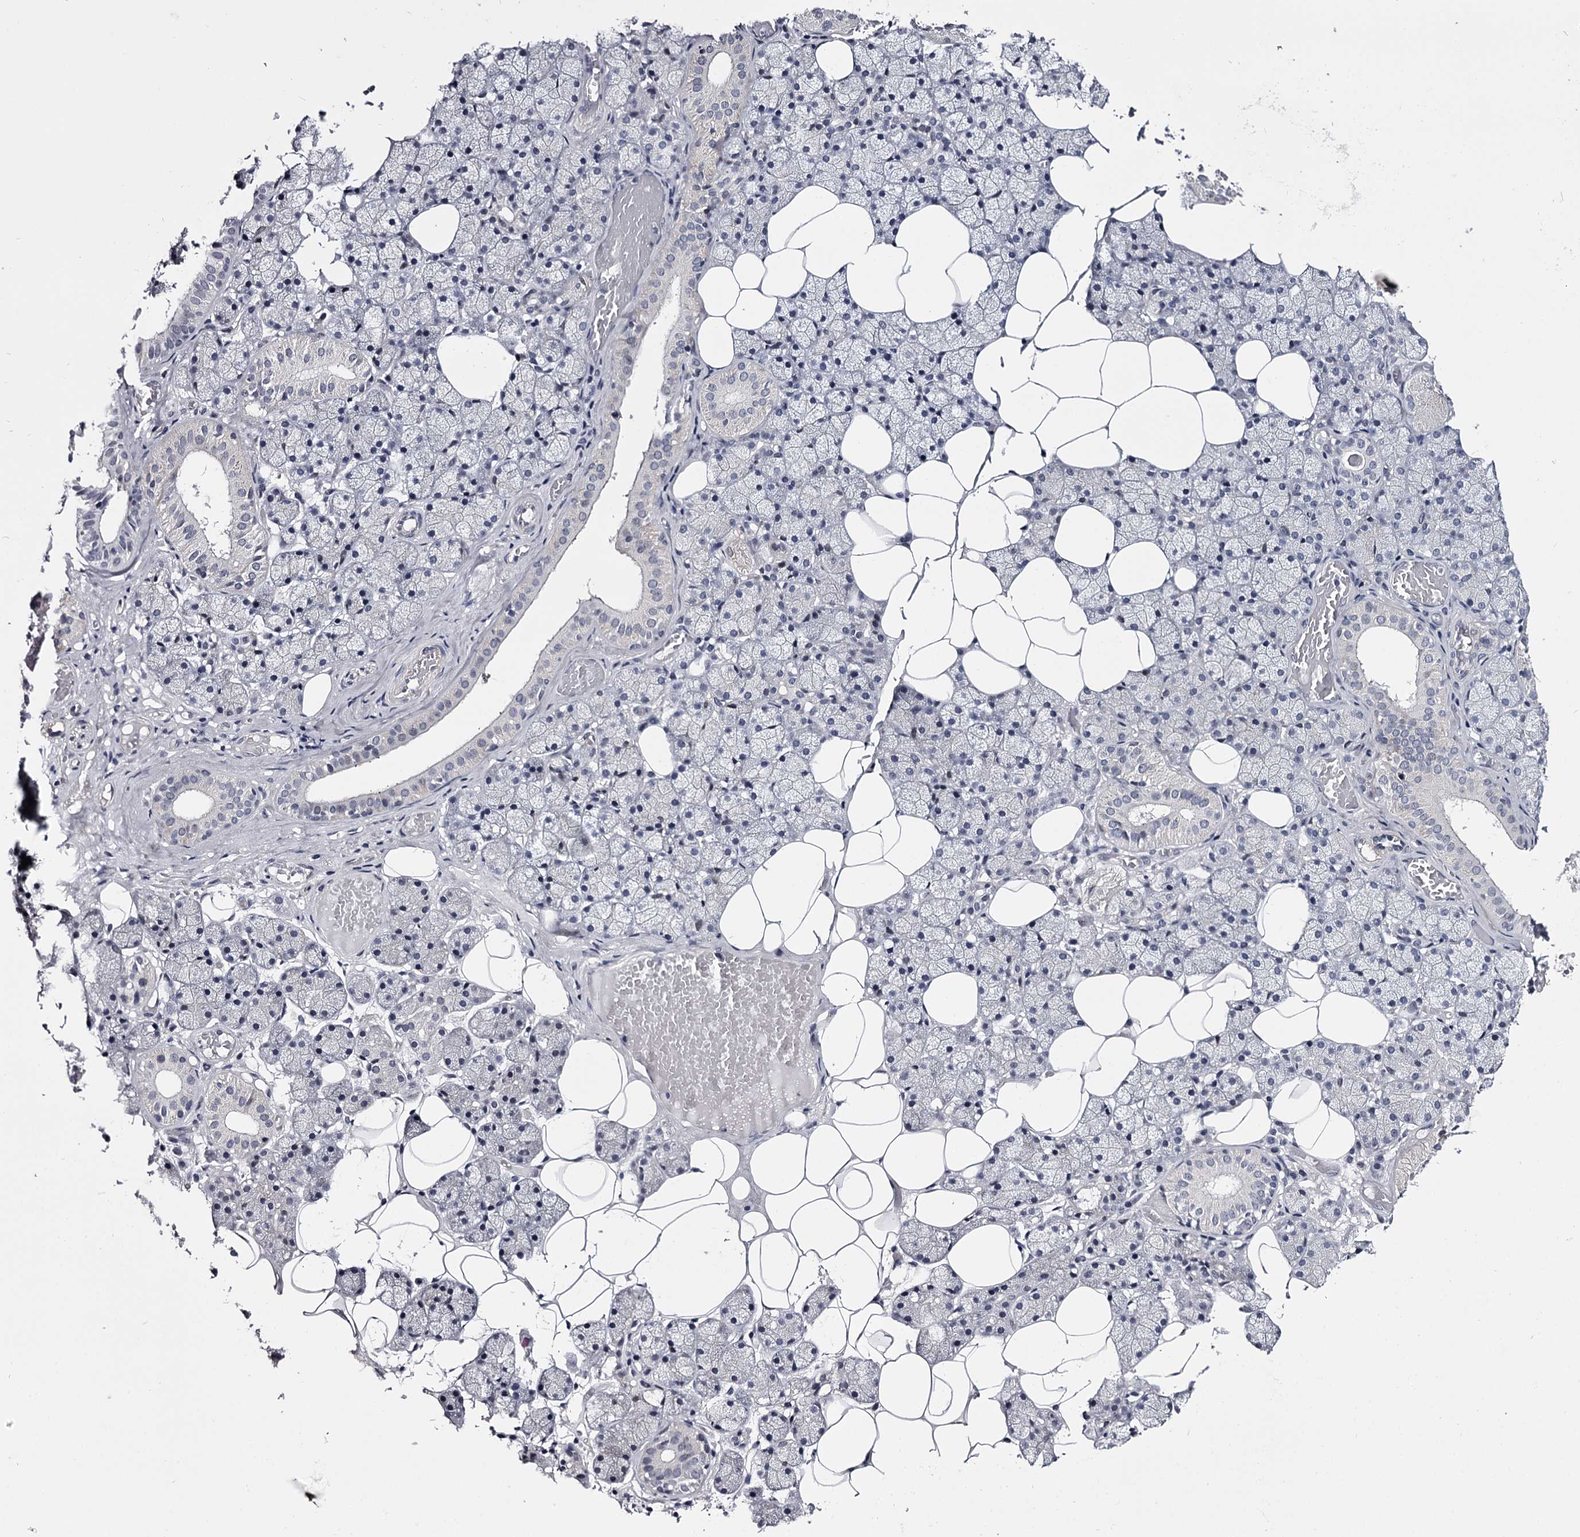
{"staining": {"intensity": "negative", "quantity": "none", "location": "none"}, "tissue": "salivary gland", "cell_type": "Glandular cells", "image_type": "normal", "snomed": [{"axis": "morphology", "description": "Normal tissue, NOS"}, {"axis": "topography", "description": "Salivary gland"}], "caption": "Salivary gland stained for a protein using immunohistochemistry (IHC) reveals no positivity glandular cells.", "gene": "OVOL2", "patient": {"sex": "female", "age": 33}}